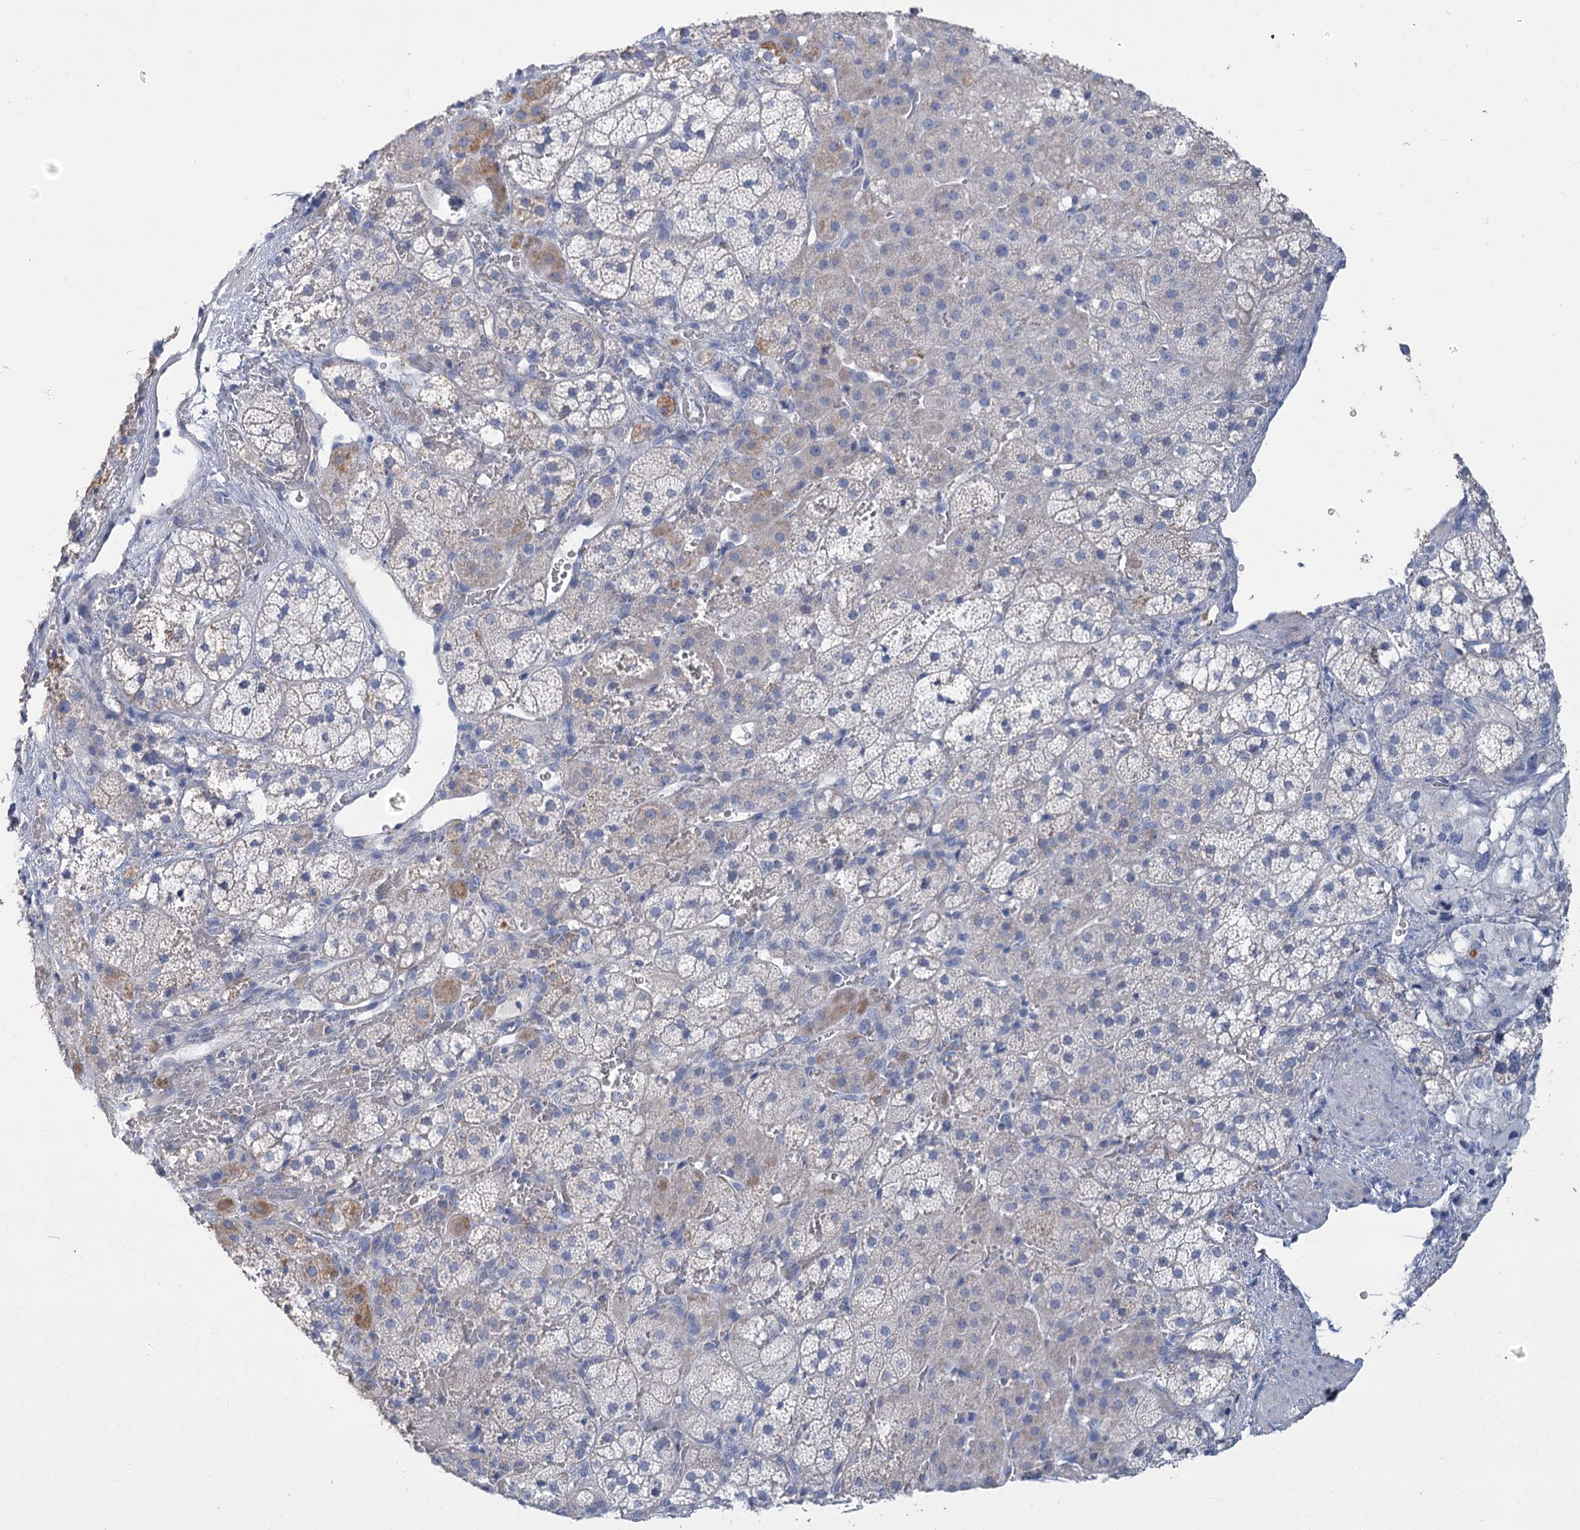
{"staining": {"intensity": "weak", "quantity": "<25%", "location": "cytoplasmic/membranous"}, "tissue": "adrenal gland", "cell_type": "Glandular cells", "image_type": "normal", "snomed": [{"axis": "morphology", "description": "Normal tissue, NOS"}, {"axis": "topography", "description": "Adrenal gland"}], "caption": "Adrenal gland stained for a protein using immunohistochemistry (IHC) displays no expression glandular cells.", "gene": "SLC9A3", "patient": {"sex": "female", "age": 44}}